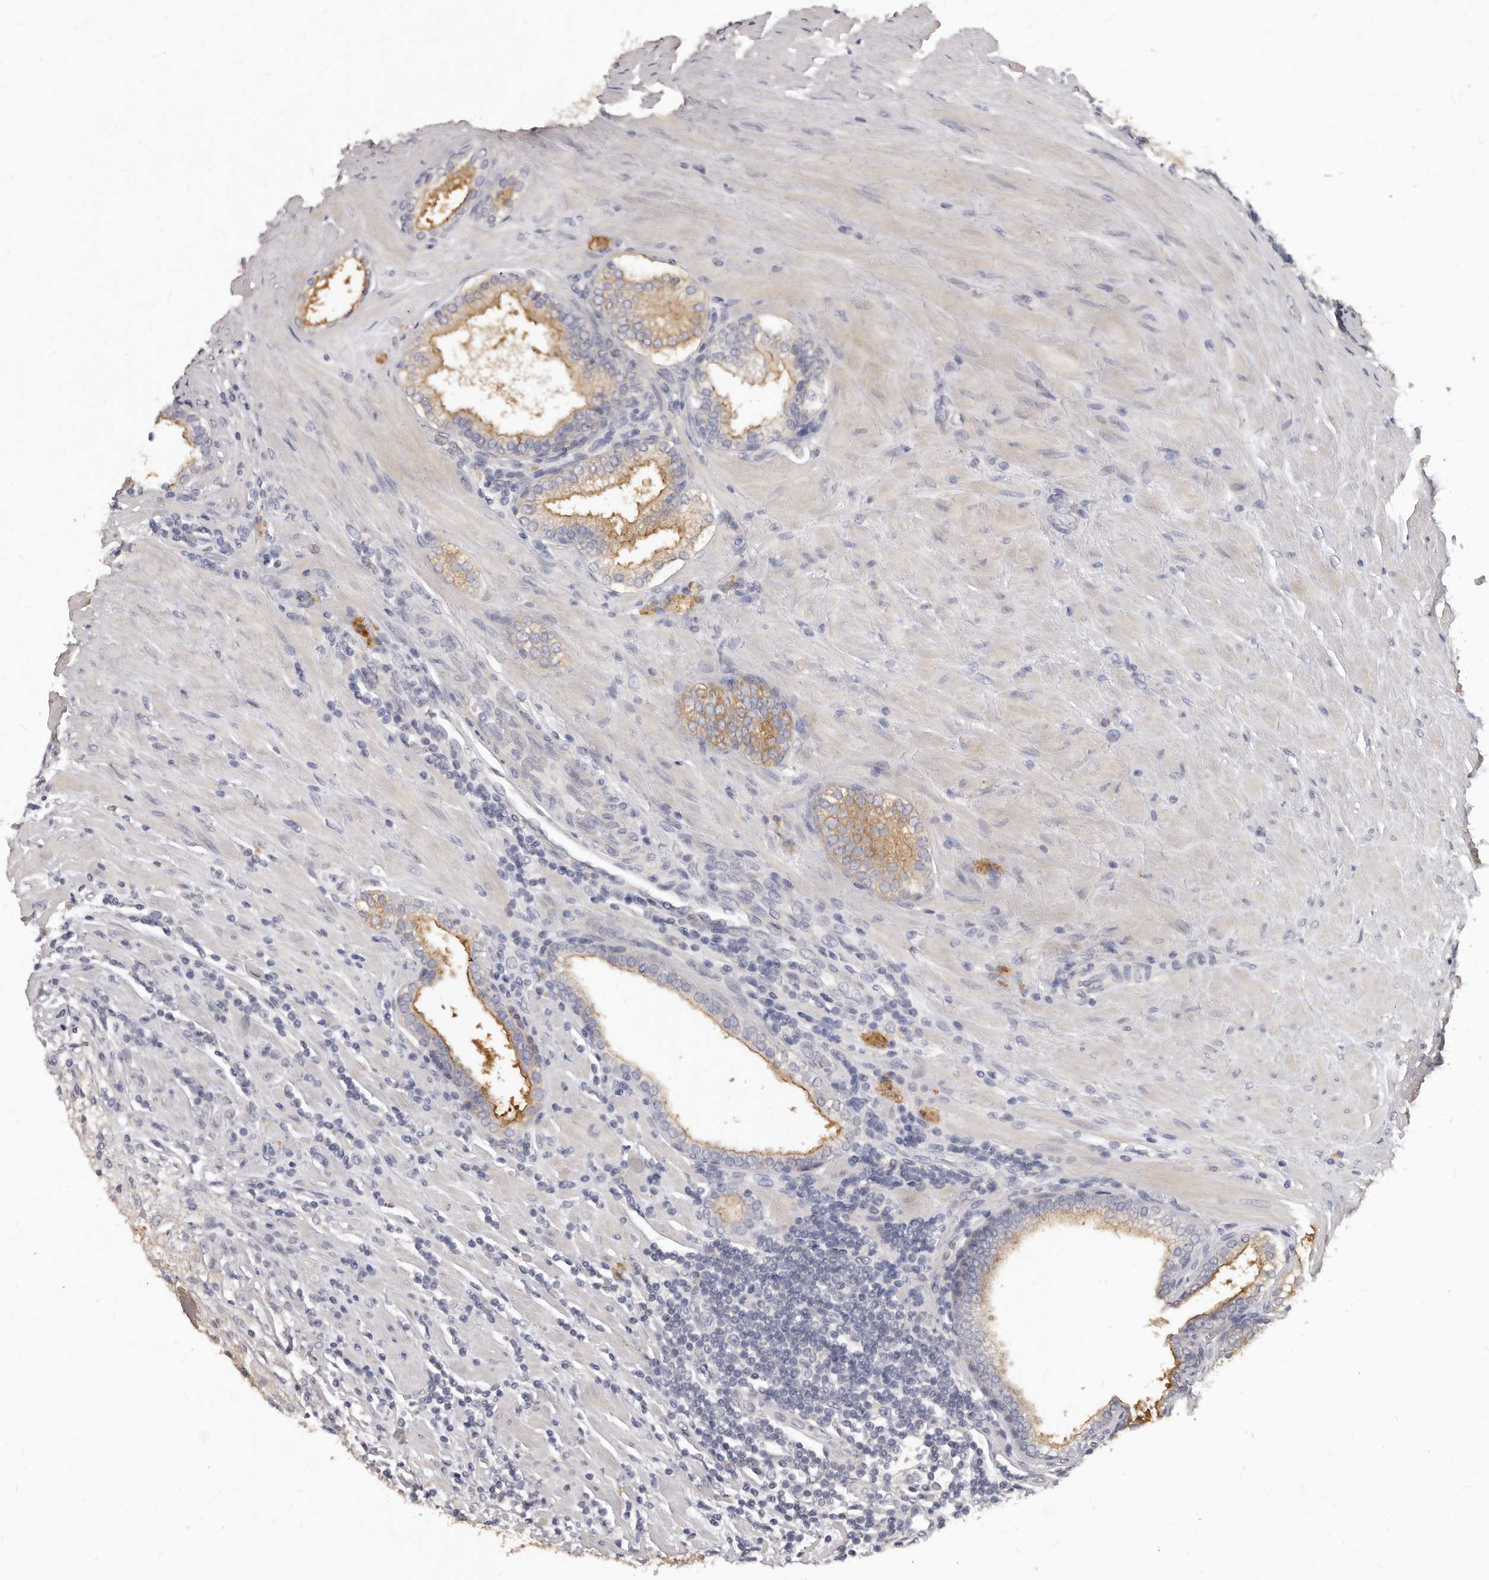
{"staining": {"intensity": "moderate", "quantity": "25%-75%", "location": "cytoplasmic/membranous"}, "tissue": "prostate cancer", "cell_type": "Tumor cells", "image_type": "cancer", "snomed": [{"axis": "morphology", "description": "Adenocarcinoma, High grade"}, {"axis": "topography", "description": "Prostate"}], "caption": "Adenocarcinoma (high-grade) (prostate) tissue demonstrates moderate cytoplasmic/membranous positivity in about 25%-75% of tumor cells, visualized by immunohistochemistry. The protein of interest is shown in brown color, while the nuclei are stained blue.", "gene": "GPRC5C", "patient": {"sex": "male", "age": 73}}